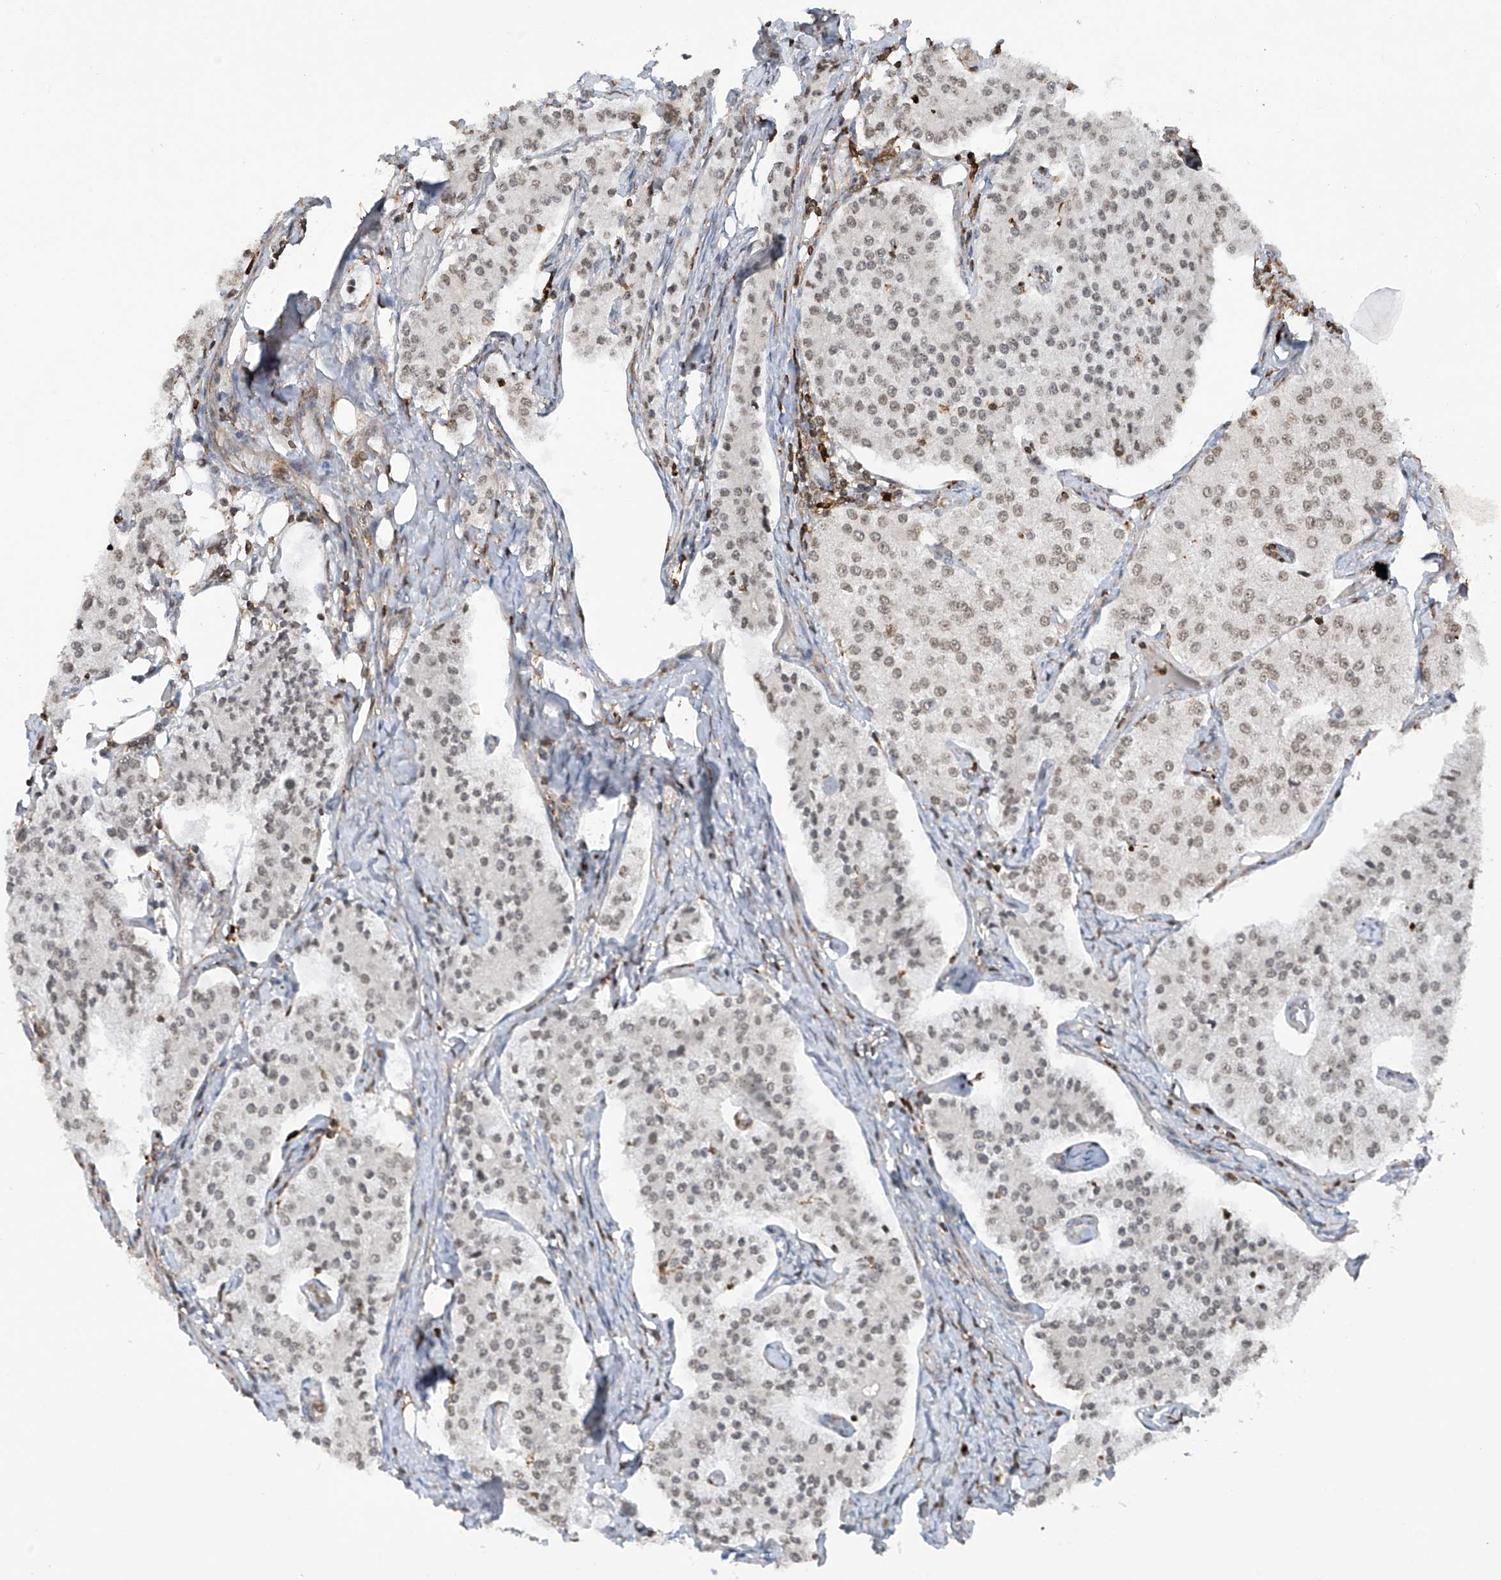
{"staining": {"intensity": "weak", "quantity": "25%-75%", "location": "nuclear"}, "tissue": "carcinoid", "cell_type": "Tumor cells", "image_type": "cancer", "snomed": [{"axis": "morphology", "description": "Carcinoid, malignant, NOS"}, {"axis": "topography", "description": "Colon"}], "caption": "A micrograph of human carcinoid (malignant) stained for a protein exhibits weak nuclear brown staining in tumor cells.", "gene": "REPIN1", "patient": {"sex": "female", "age": 52}}